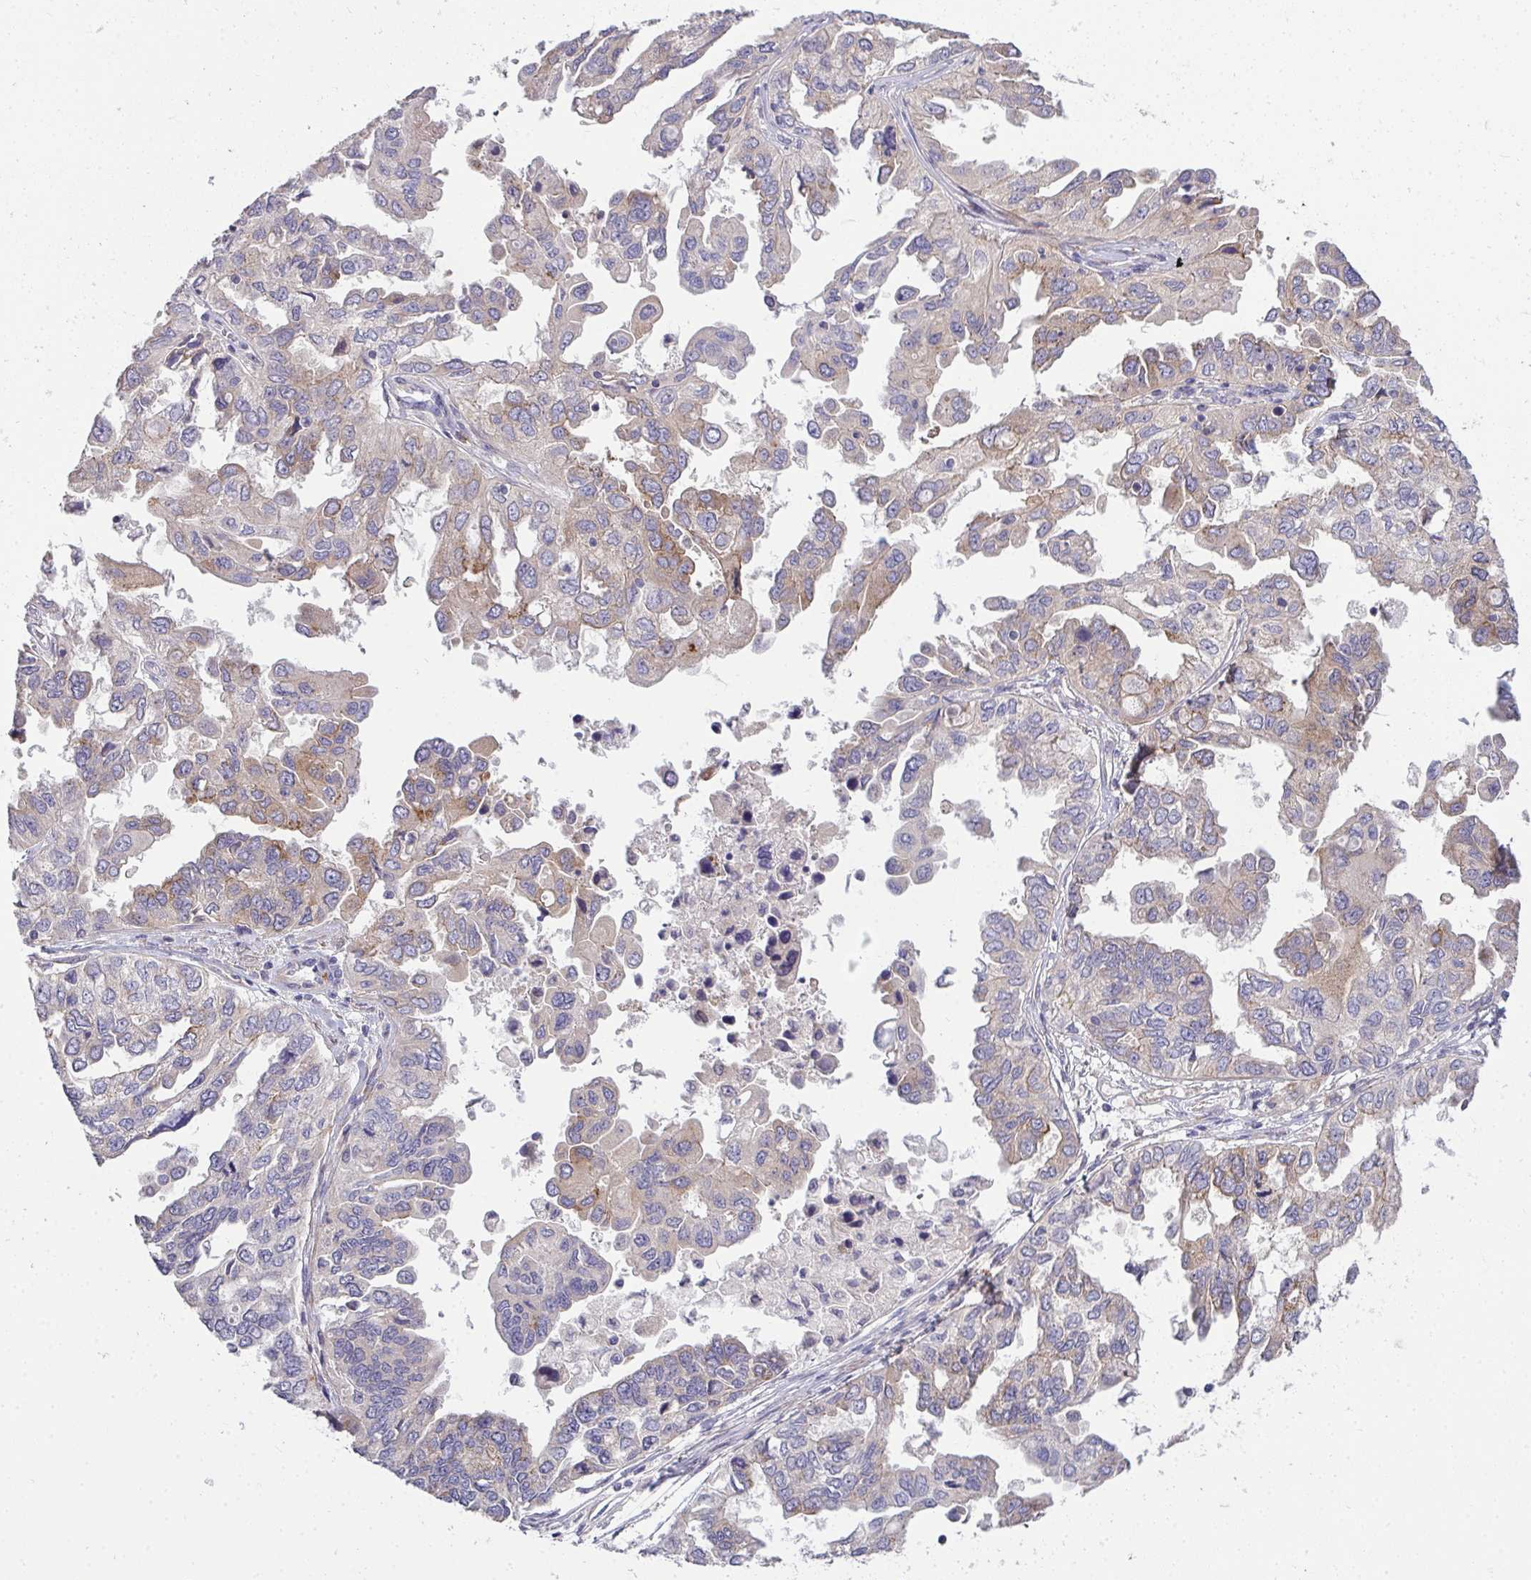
{"staining": {"intensity": "moderate", "quantity": "<25%", "location": "cytoplasmic/membranous"}, "tissue": "ovarian cancer", "cell_type": "Tumor cells", "image_type": "cancer", "snomed": [{"axis": "morphology", "description": "Cystadenocarcinoma, serous, NOS"}, {"axis": "topography", "description": "Ovary"}], "caption": "Protein analysis of ovarian cancer tissue exhibits moderate cytoplasmic/membranous expression in about <25% of tumor cells.", "gene": "SH2D1B", "patient": {"sex": "female", "age": 53}}